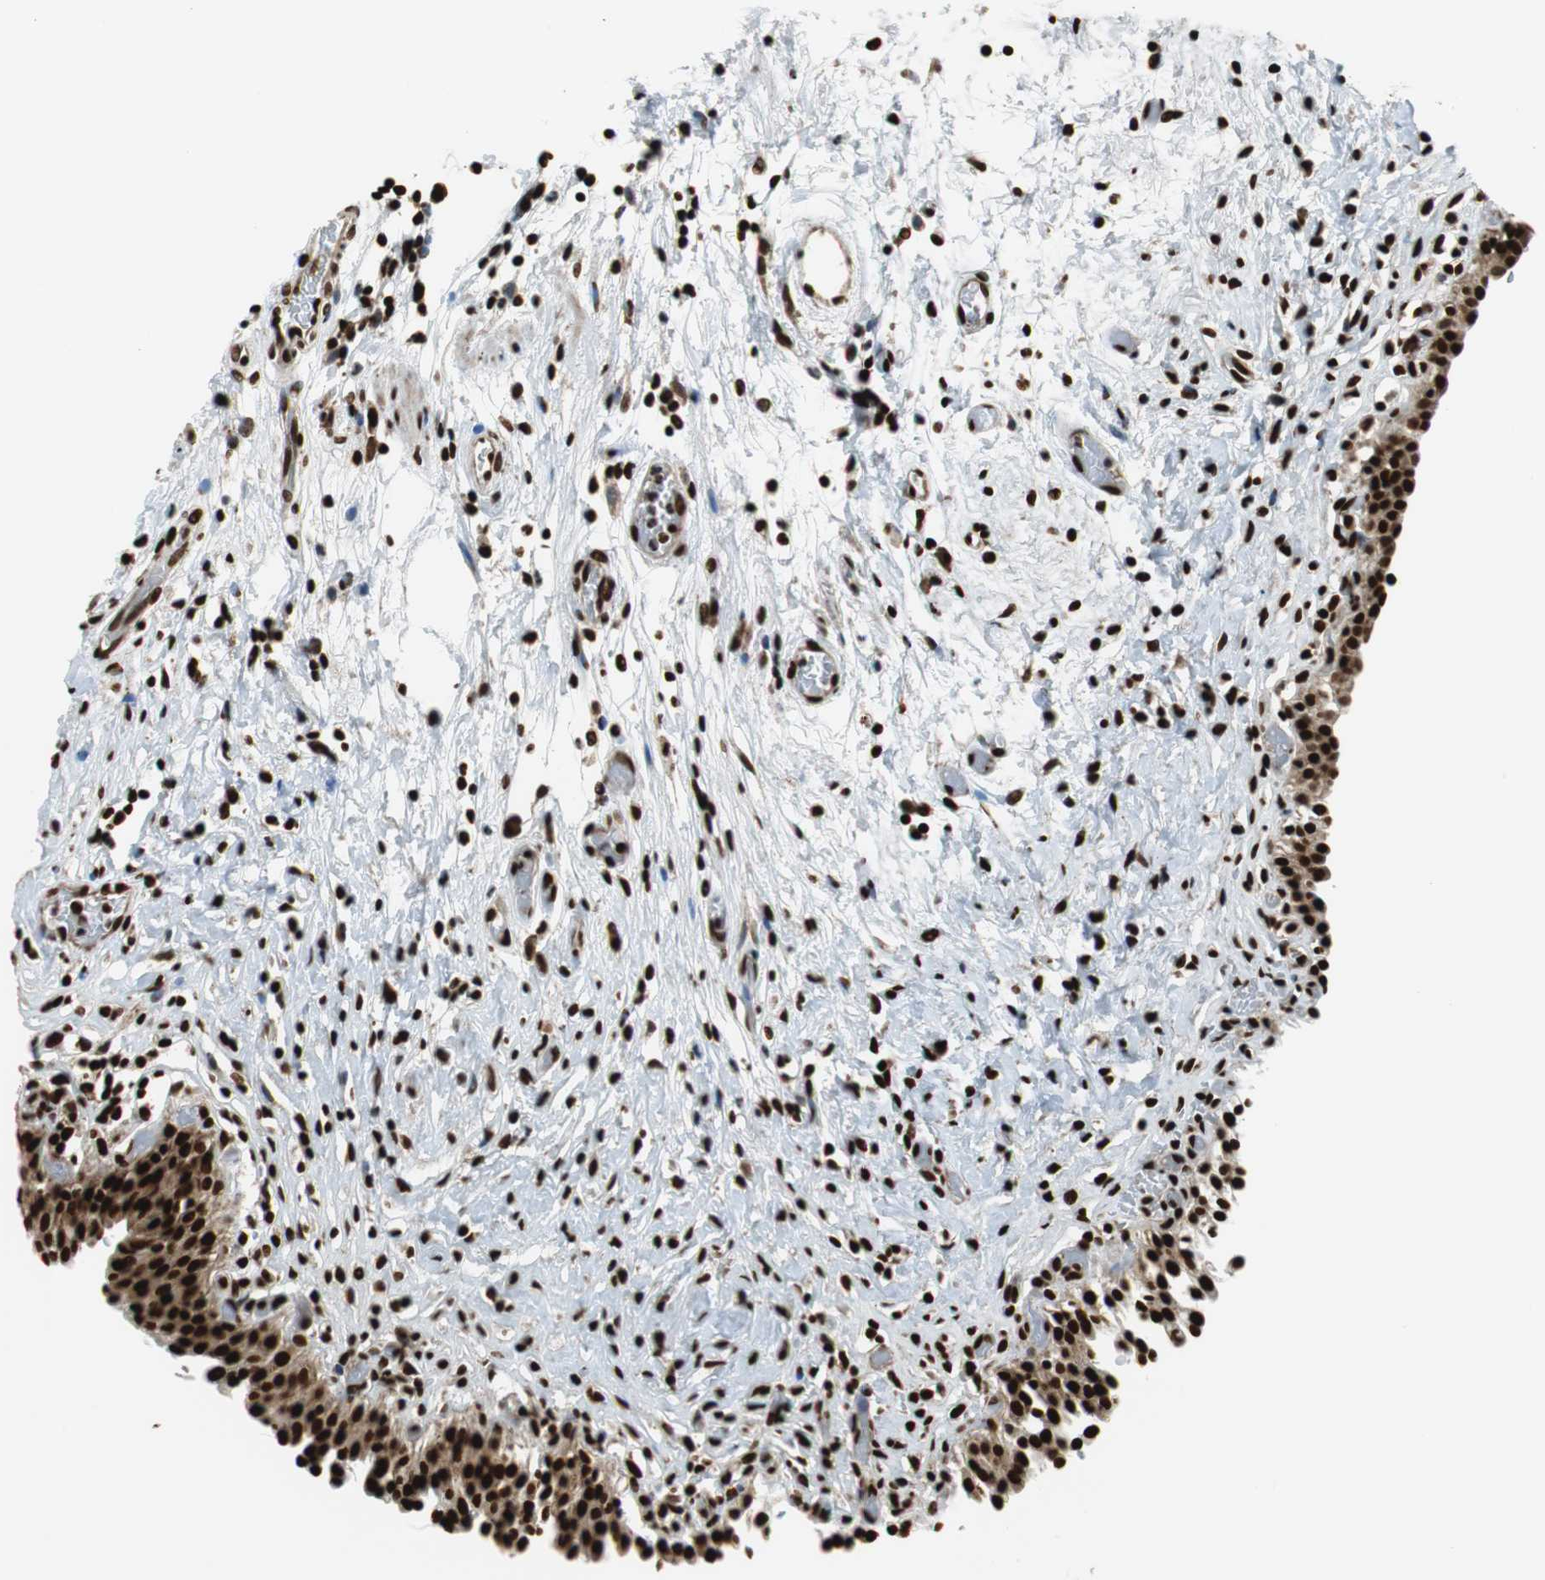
{"staining": {"intensity": "strong", "quantity": ">75%", "location": "nuclear"}, "tissue": "urinary bladder", "cell_type": "Urothelial cells", "image_type": "normal", "snomed": [{"axis": "morphology", "description": "Normal tissue, NOS"}, {"axis": "topography", "description": "Urinary bladder"}], "caption": "Protein staining by IHC demonstrates strong nuclear expression in about >75% of urothelial cells in benign urinary bladder.", "gene": "HDAC1", "patient": {"sex": "male", "age": 51}}